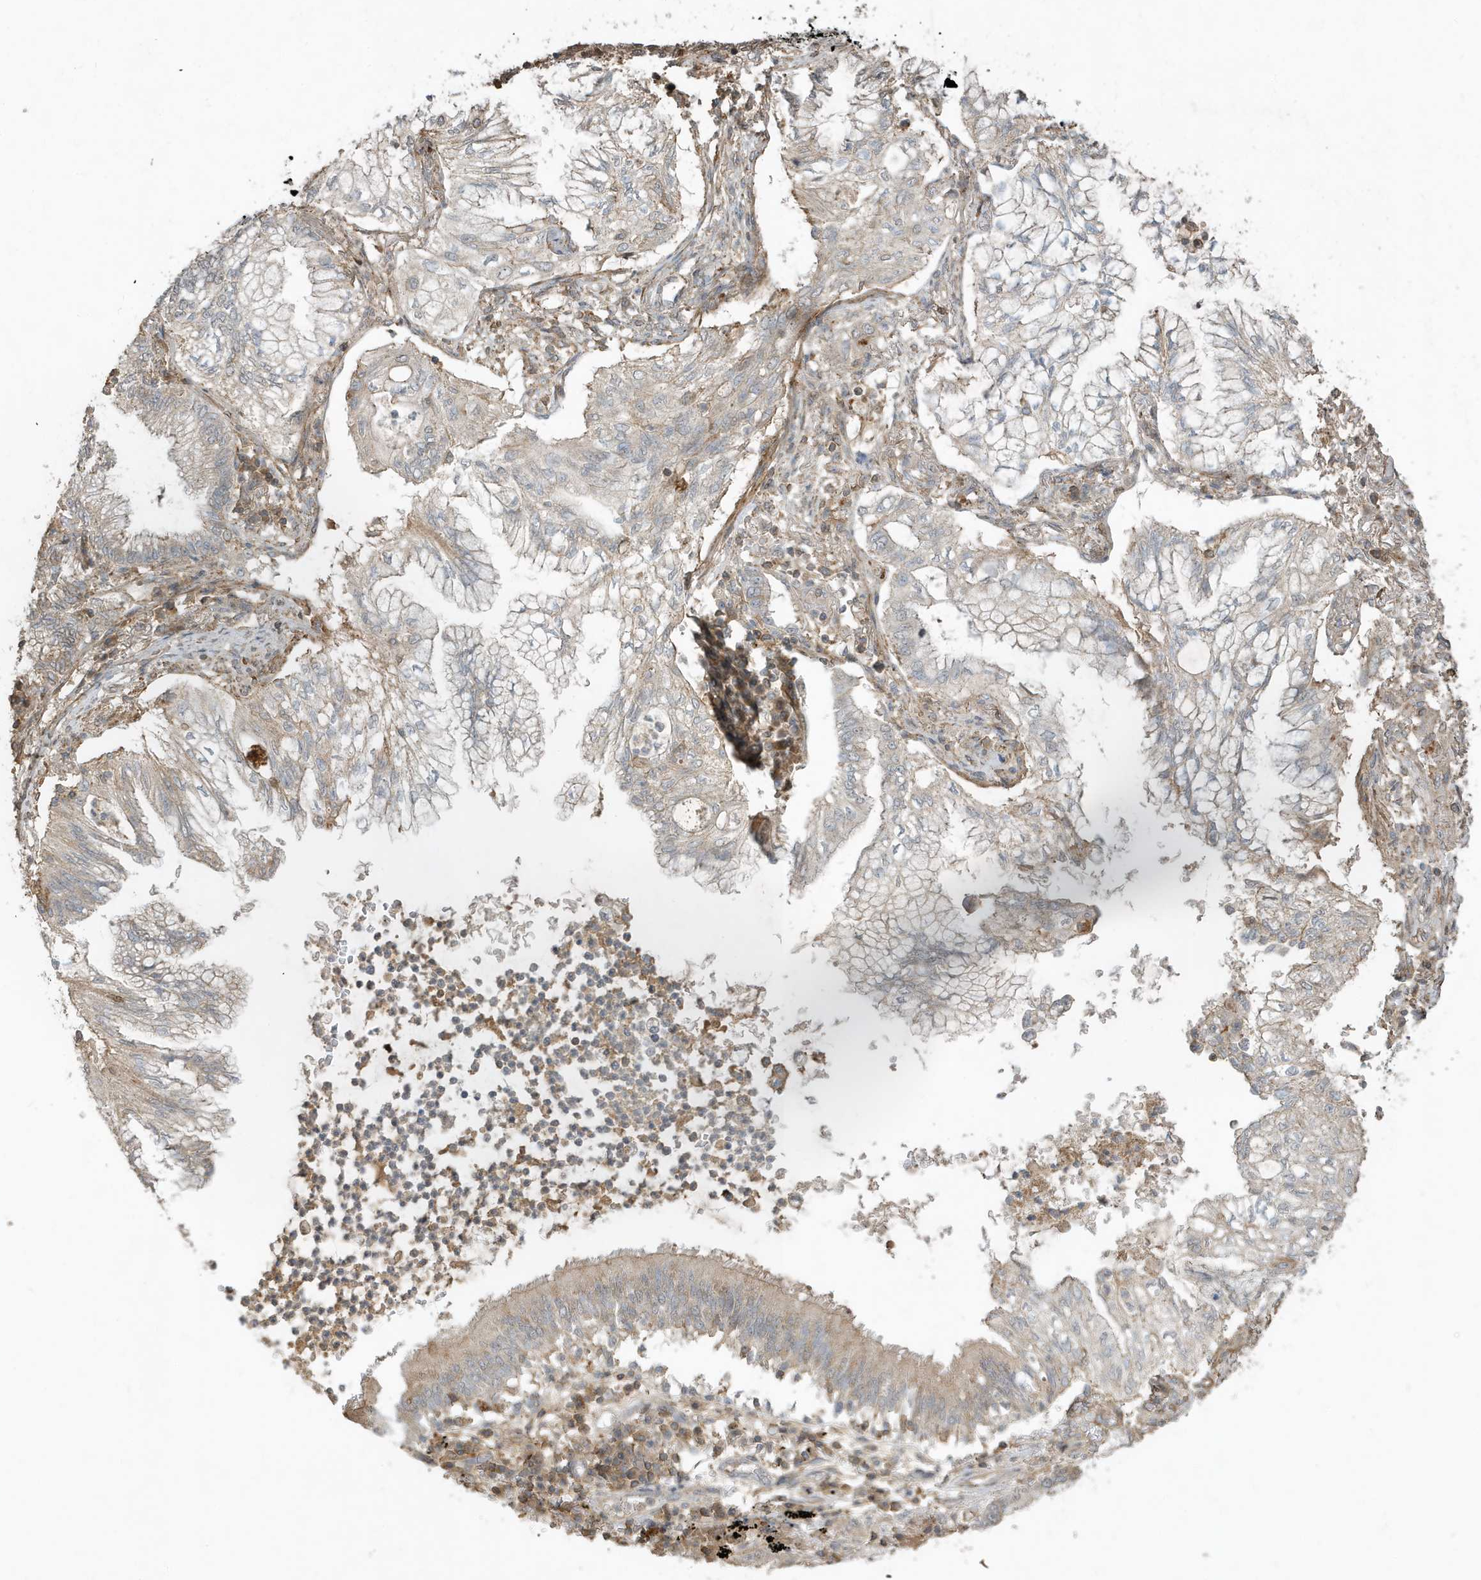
{"staining": {"intensity": "negative", "quantity": "none", "location": "none"}, "tissue": "lung cancer", "cell_type": "Tumor cells", "image_type": "cancer", "snomed": [{"axis": "morphology", "description": "Adenocarcinoma, NOS"}, {"axis": "topography", "description": "Lung"}], "caption": "Histopathology image shows no protein expression in tumor cells of adenocarcinoma (lung) tissue.", "gene": "PRRT3", "patient": {"sex": "female", "age": 70}}